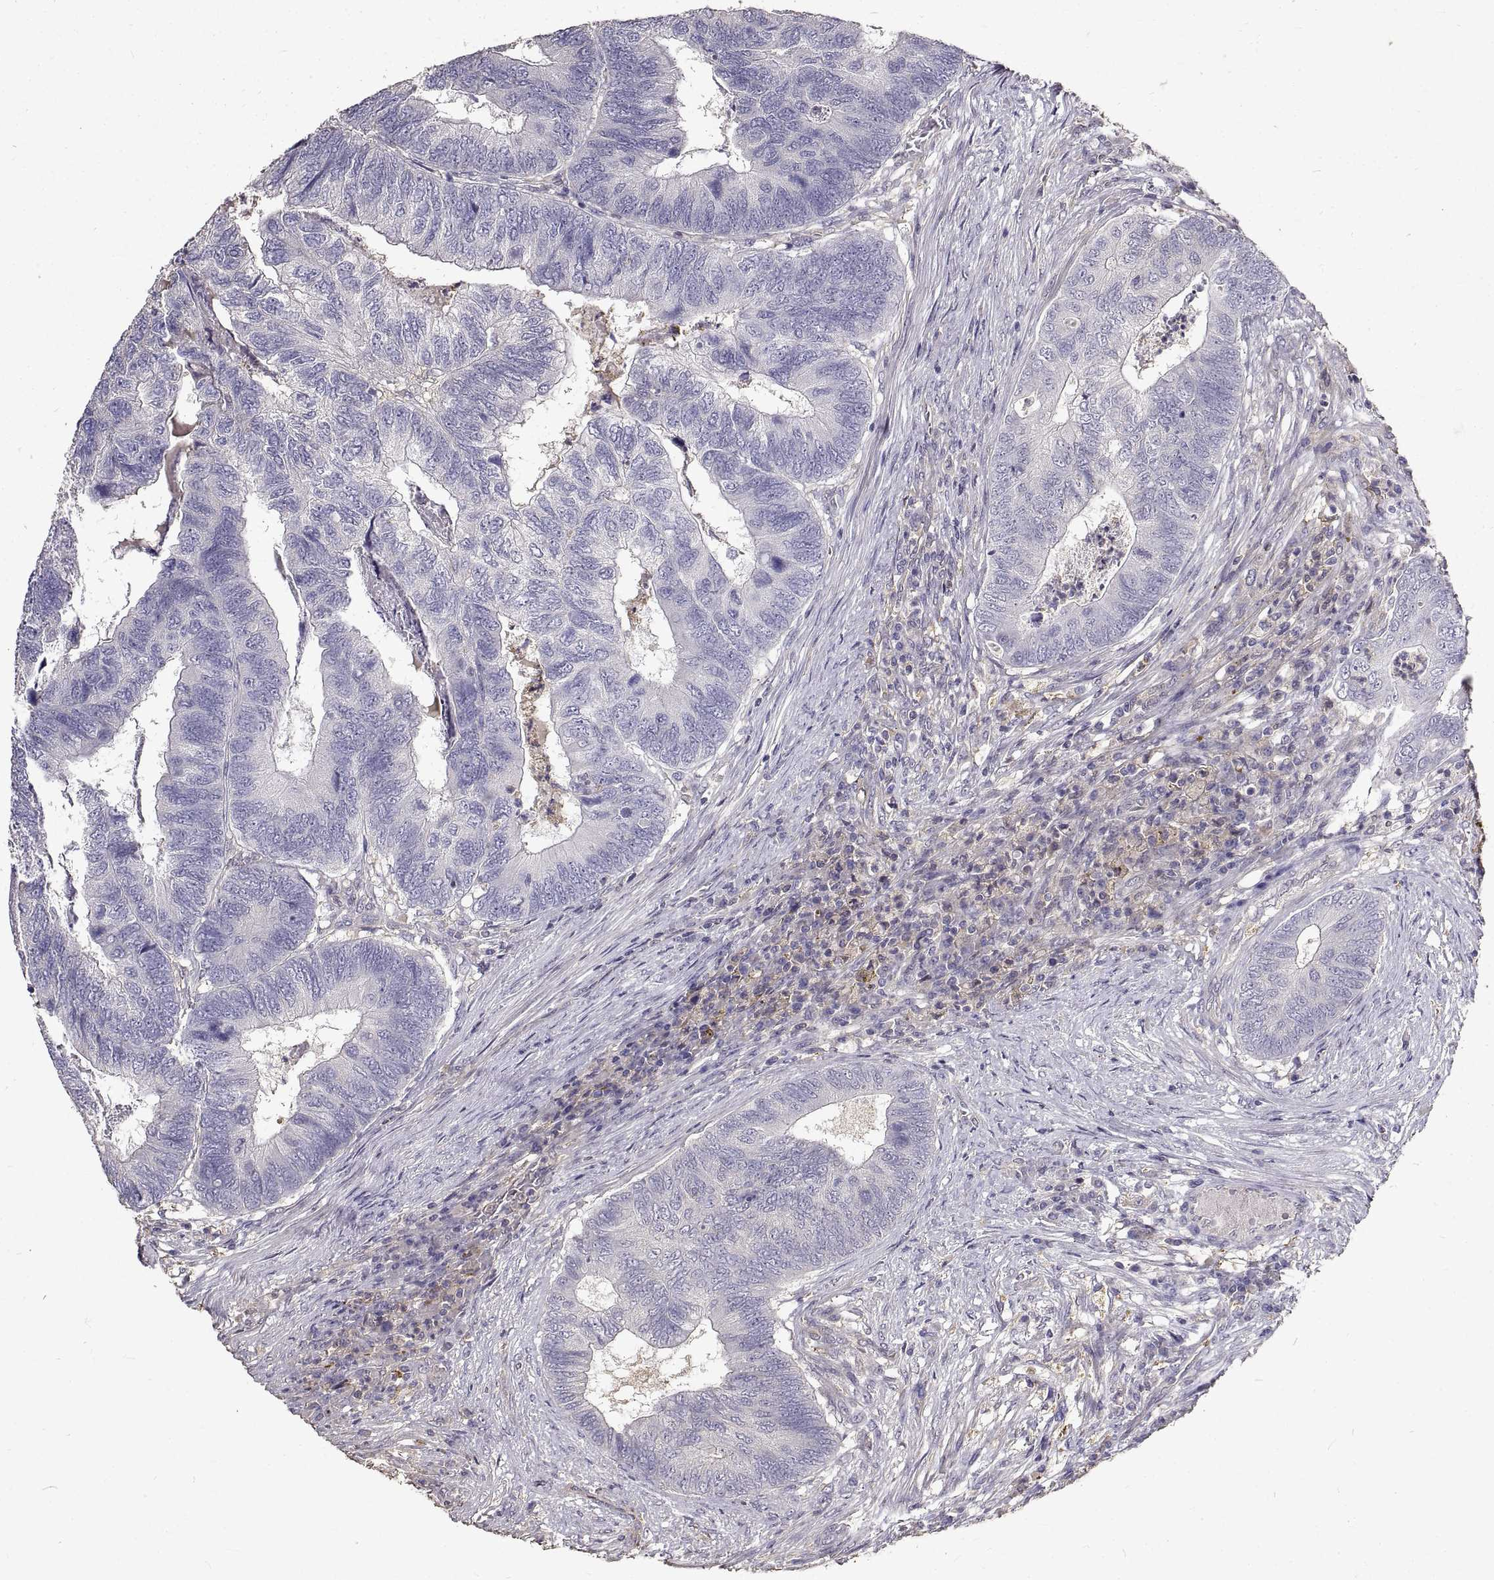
{"staining": {"intensity": "negative", "quantity": "none", "location": "none"}, "tissue": "colorectal cancer", "cell_type": "Tumor cells", "image_type": "cancer", "snomed": [{"axis": "morphology", "description": "Adenocarcinoma, NOS"}, {"axis": "topography", "description": "Colon"}], "caption": "Tumor cells are negative for protein expression in human adenocarcinoma (colorectal). (Brightfield microscopy of DAB immunohistochemistry at high magnification).", "gene": "PEA15", "patient": {"sex": "female", "age": 67}}